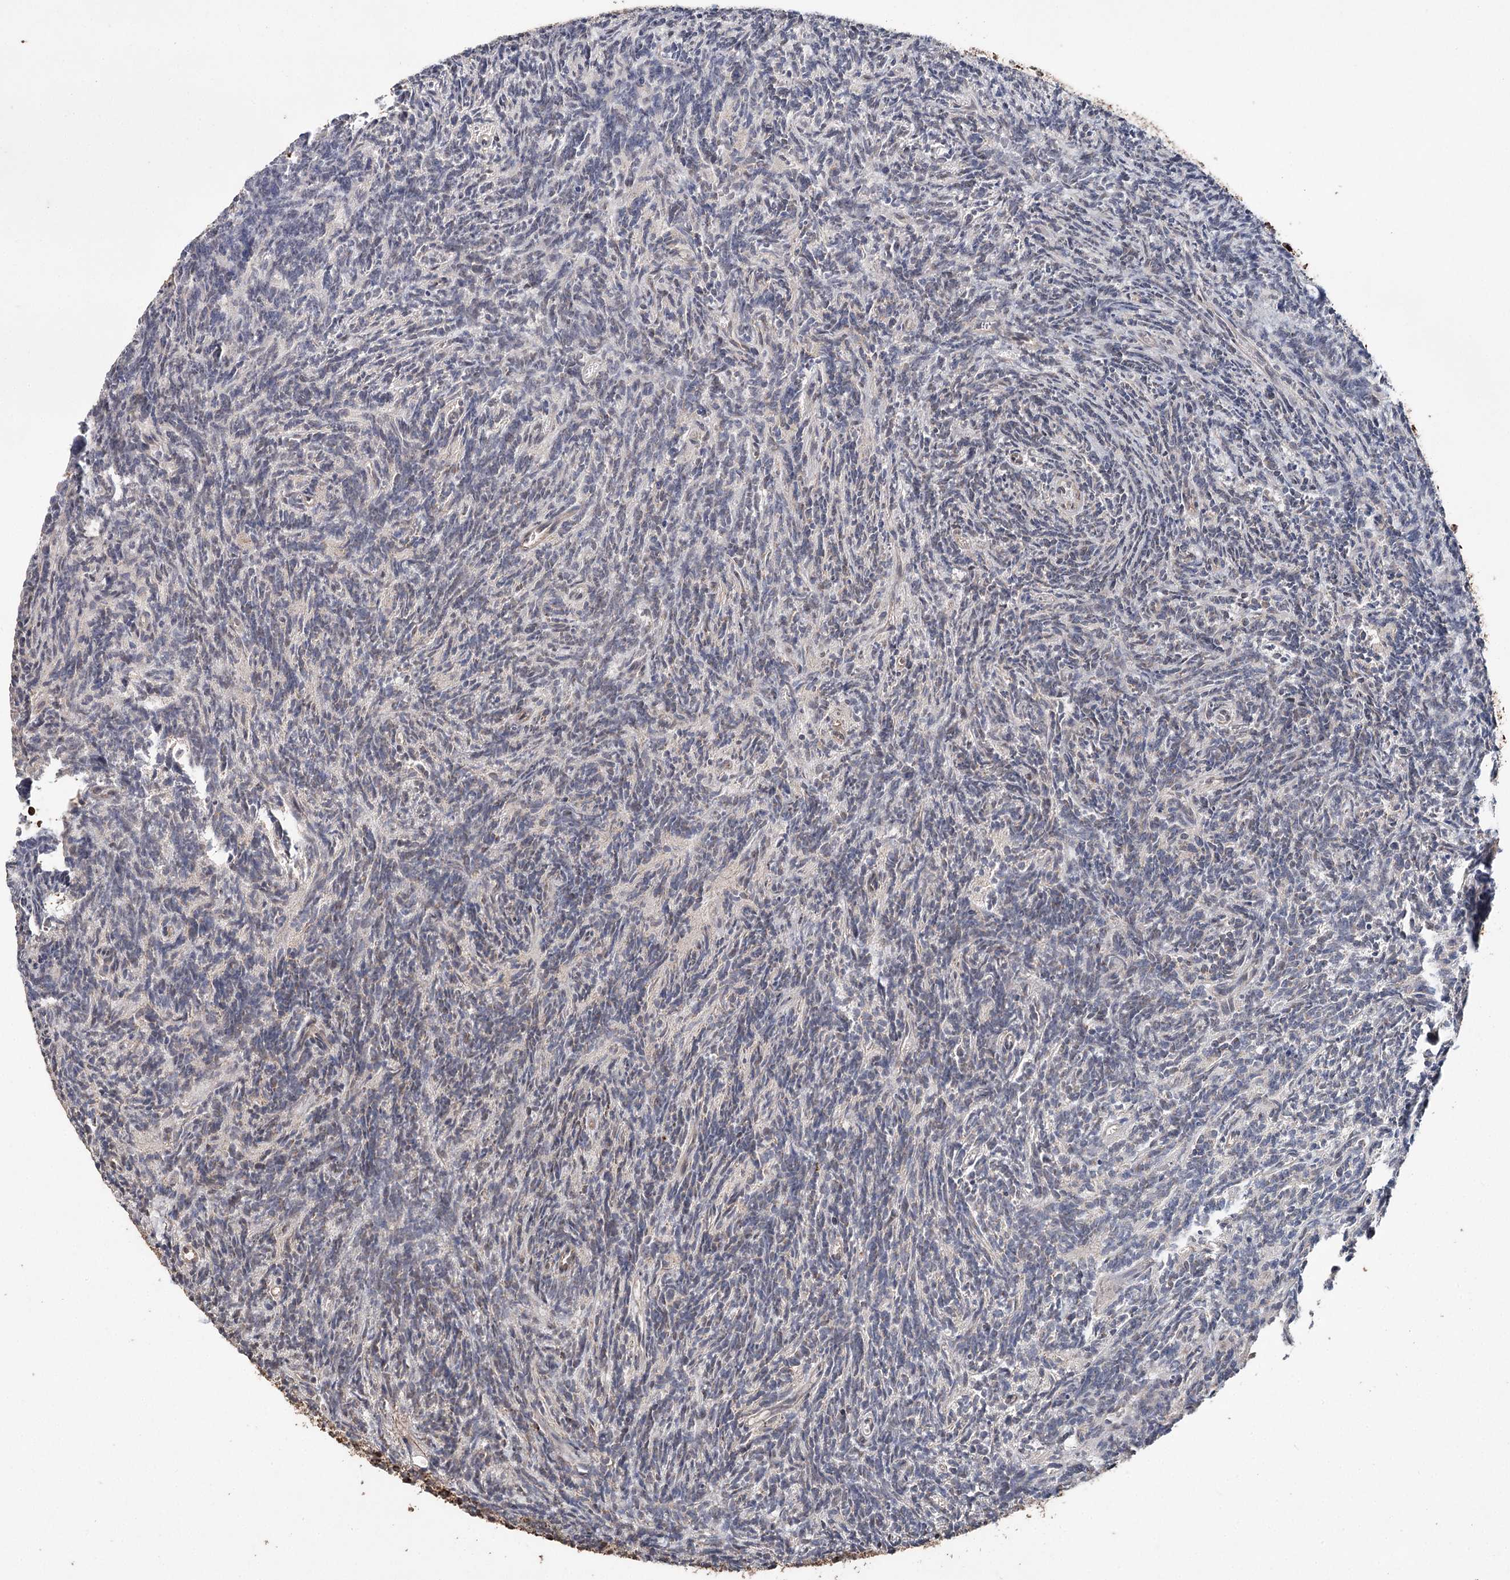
{"staining": {"intensity": "moderate", "quantity": "25%-75%", "location": "cytoplasmic/membranous"}, "tissue": "glioma", "cell_type": "Tumor cells", "image_type": "cancer", "snomed": [{"axis": "morphology", "description": "Glioma, malignant, Low grade"}, {"axis": "topography", "description": "Brain"}], "caption": "Glioma stained with a protein marker displays moderate staining in tumor cells.", "gene": "SLF2", "patient": {"sex": "female", "age": 1}}